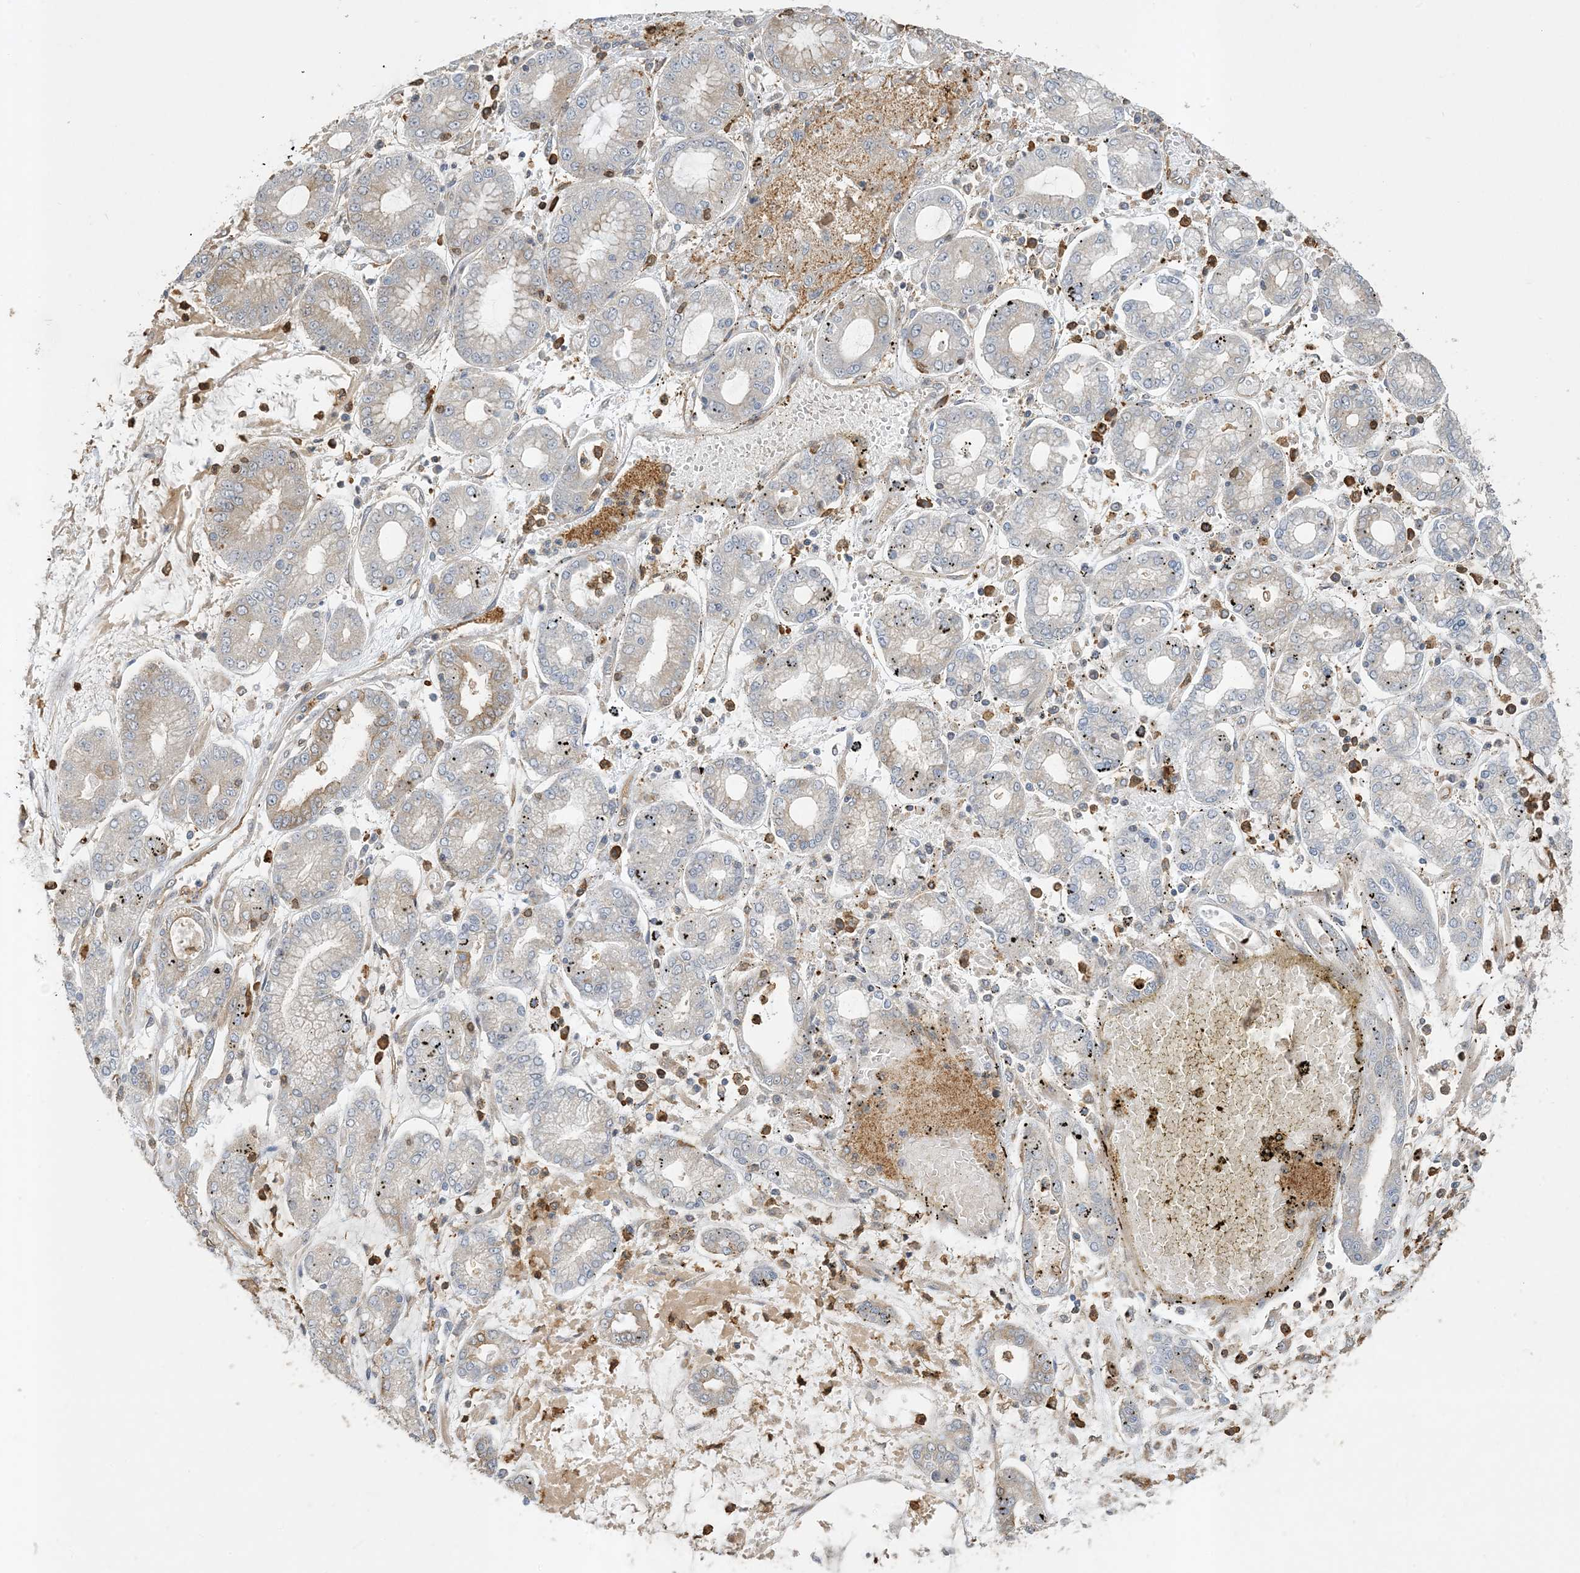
{"staining": {"intensity": "weak", "quantity": "25%-75%", "location": "cytoplasmic/membranous"}, "tissue": "stomach cancer", "cell_type": "Tumor cells", "image_type": "cancer", "snomed": [{"axis": "morphology", "description": "Adenocarcinoma, NOS"}, {"axis": "topography", "description": "Stomach"}], "caption": "Stomach cancer (adenocarcinoma) stained with DAB immunohistochemistry (IHC) displays low levels of weak cytoplasmic/membranous expression in about 25%-75% of tumor cells.", "gene": "TMSB4X", "patient": {"sex": "male", "age": 76}}